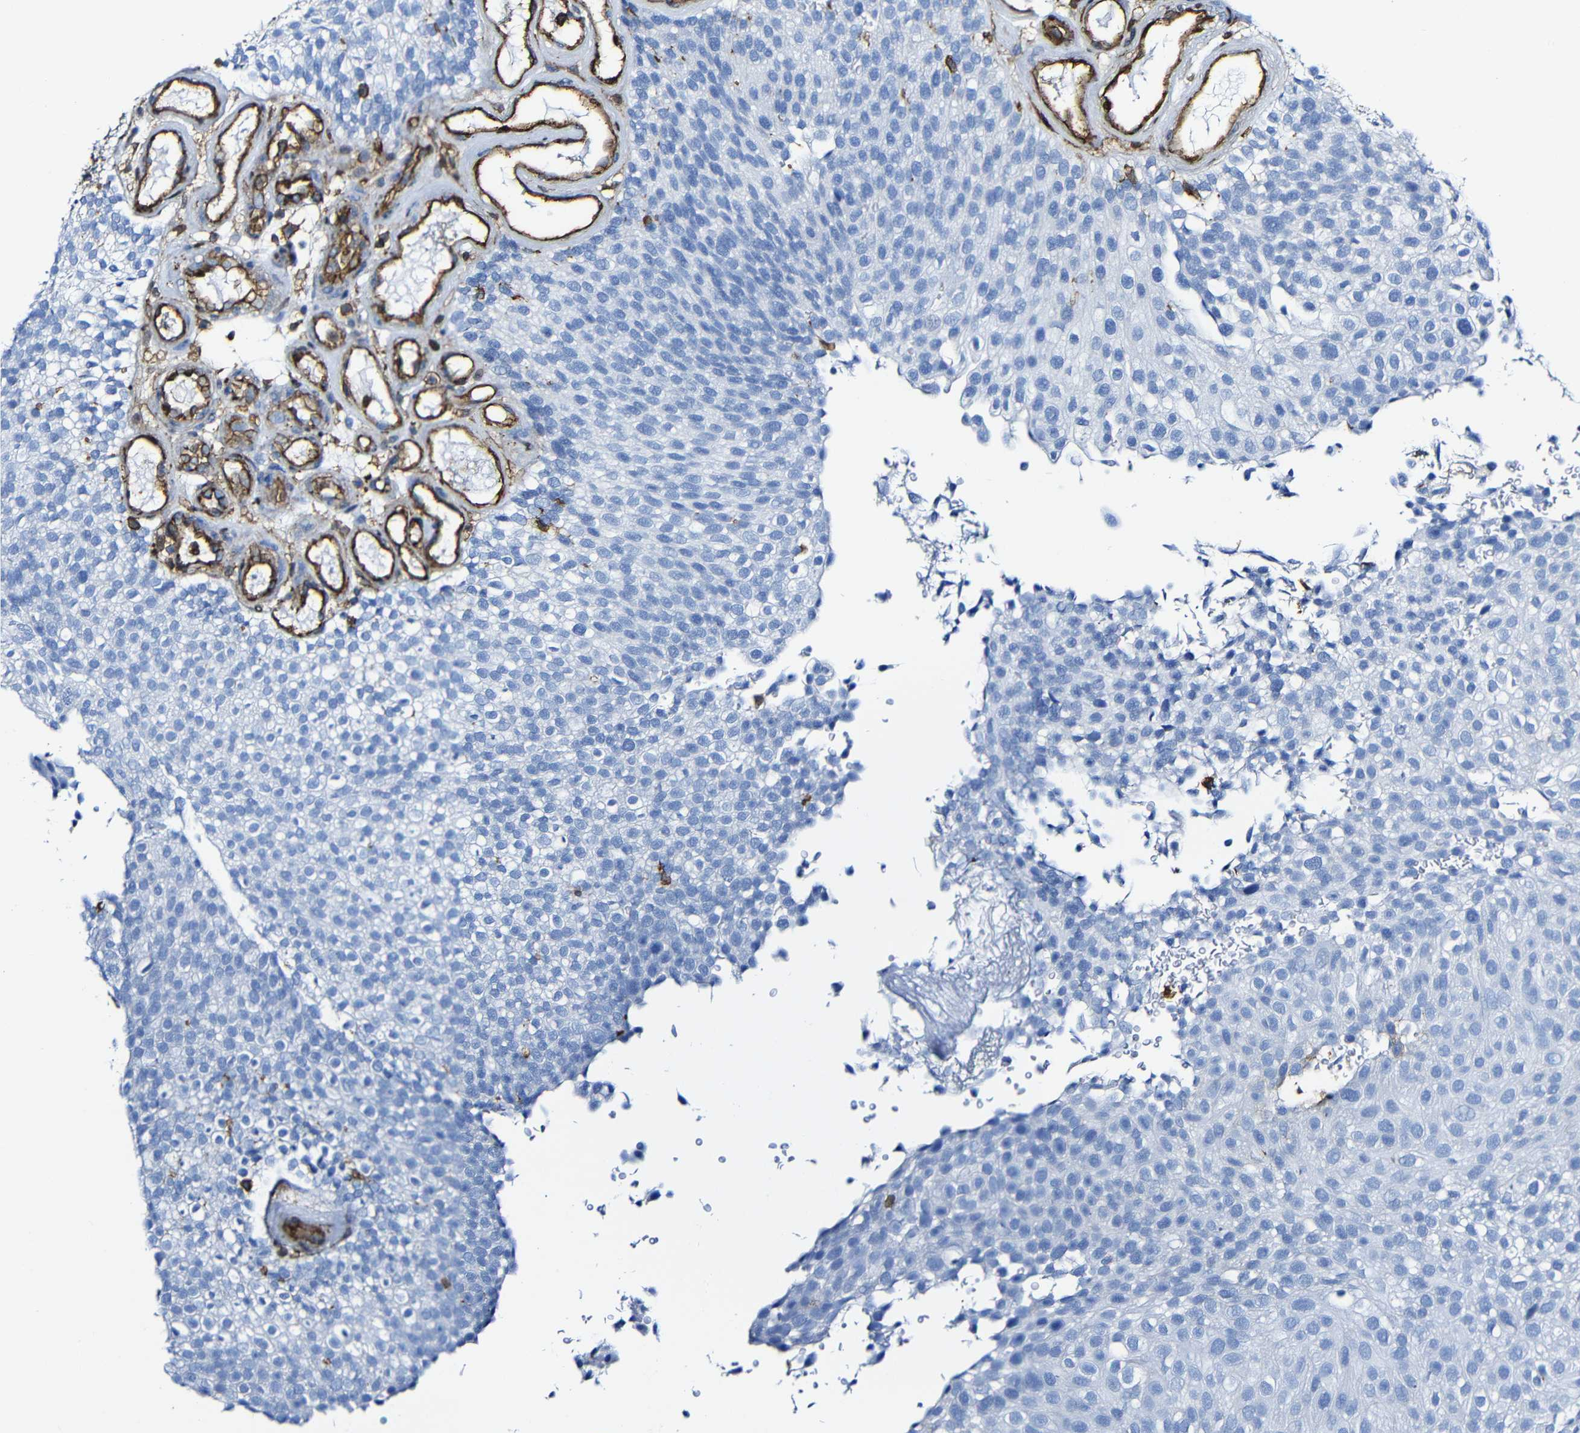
{"staining": {"intensity": "negative", "quantity": "none", "location": "none"}, "tissue": "urothelial cancer", "cell_type": "Tumor cells", "image_type": "cancer", "snomed": [{"axis": "morphology", "description": "Urothelial carcinoma, Low grade"}, {"axis": "topography", "description": "Urinary bladder"}], "caption": "The photomicrograph reveals no significant positivity in tumor cells of low-grade urothelial carcinoma. Brightfield microscopy of IHC stained with DAB (3,3'-diaminobenzidine) (brown) and hematoxylin (blue), captured at high magnification.", "gene": "MSN", "patient": {"sex": "male", "age": 78}}